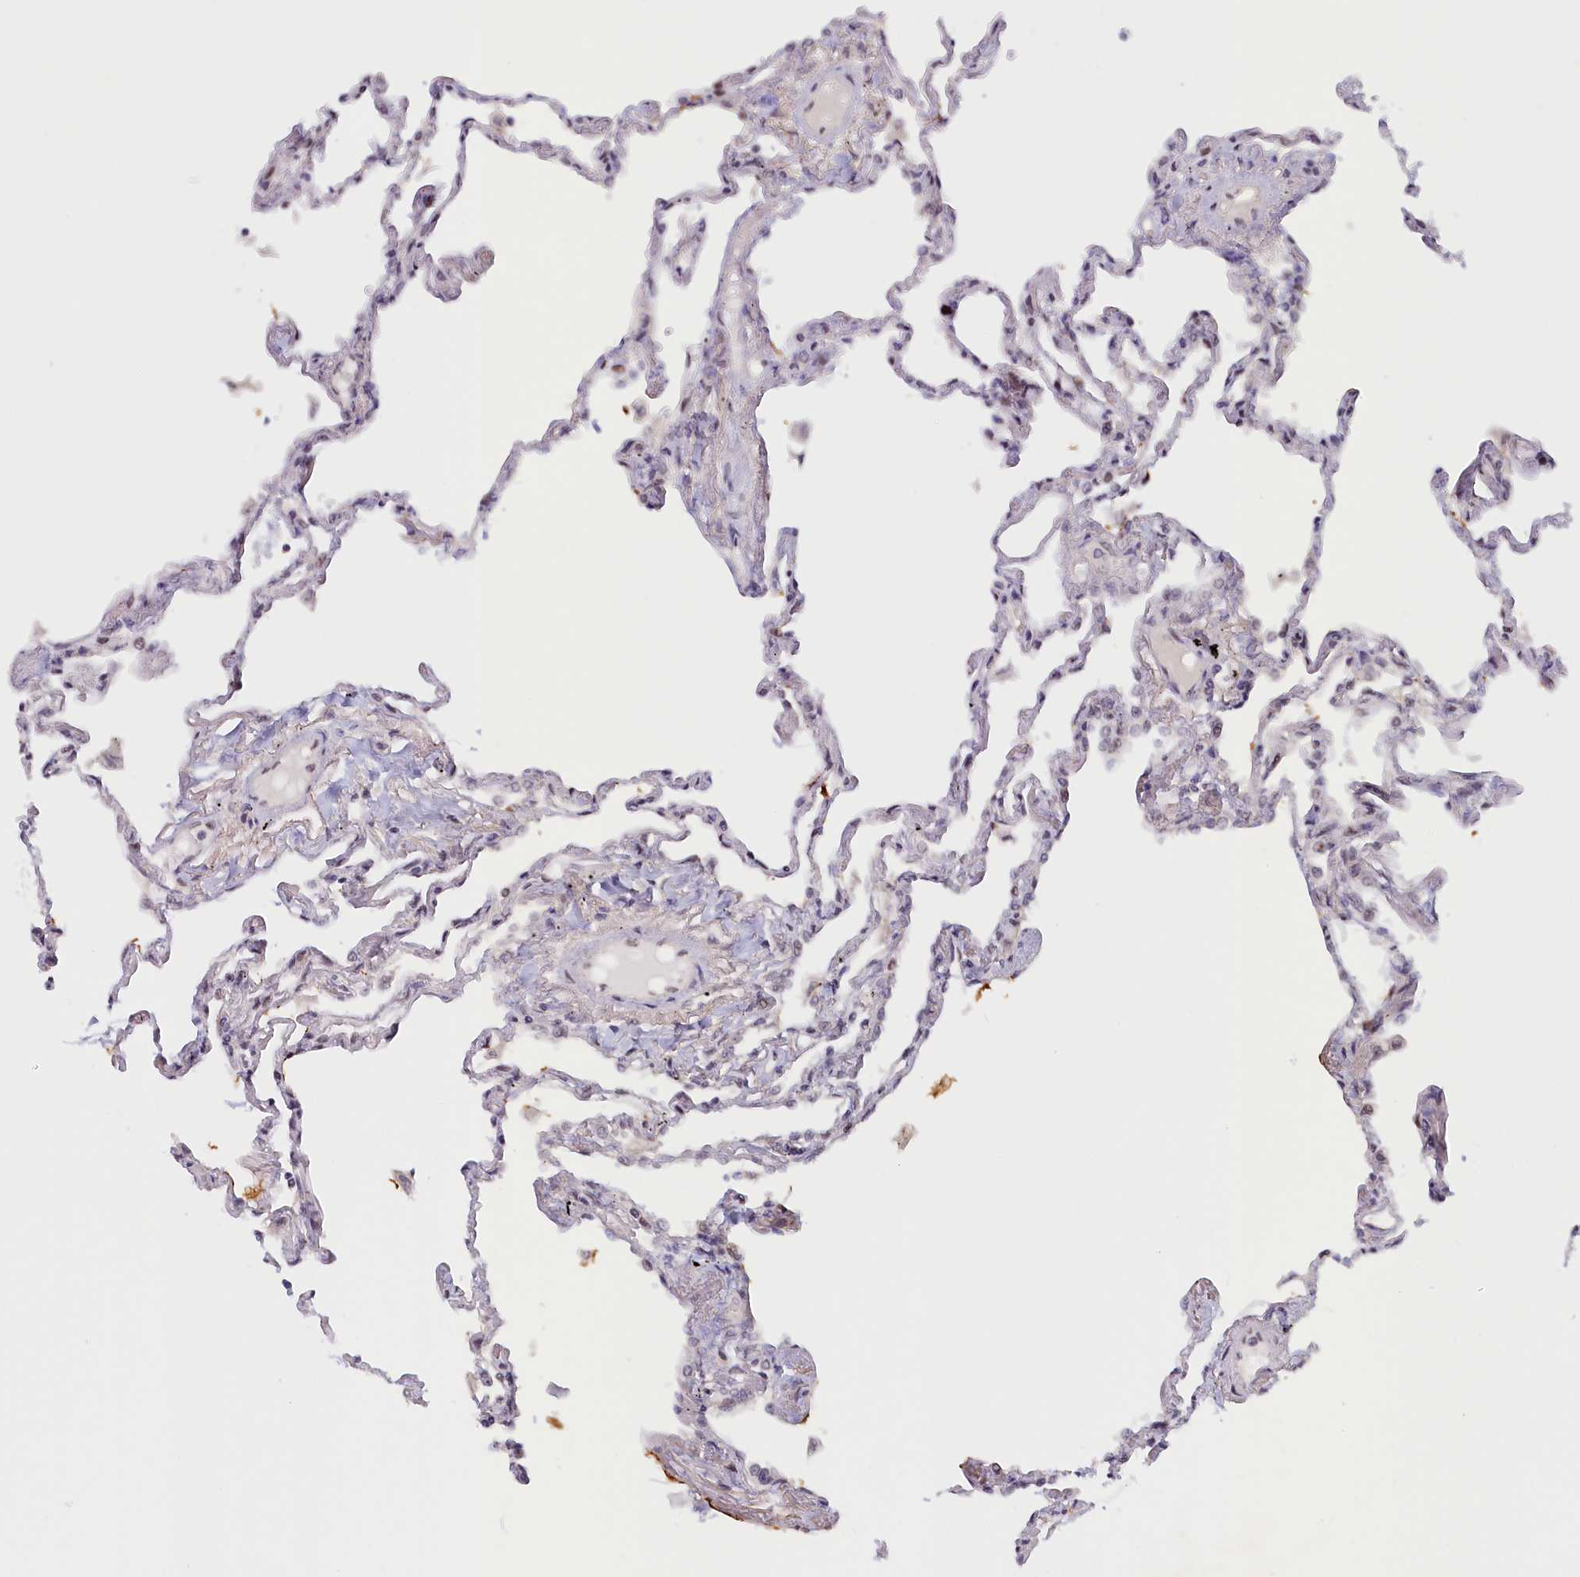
{"staining": {"intensity": "negative", "quantity": "none", "location": "none"}, "tissue": "lung", "cell_type": "Alveolar cells", "image_type": "normal", "snomed": [{"axis": "morphology", "description": "Normal tissue, NOS"}, {"axis": "topography", "description": "Lung"}], "caption": "This is a photomicrograph of immunohistochemistry (IHC) staining of benign lung, which shows no positivity in alveolar cells.", "gene": "SEC31B", "patient": {"sex": "female", "age": 67}}